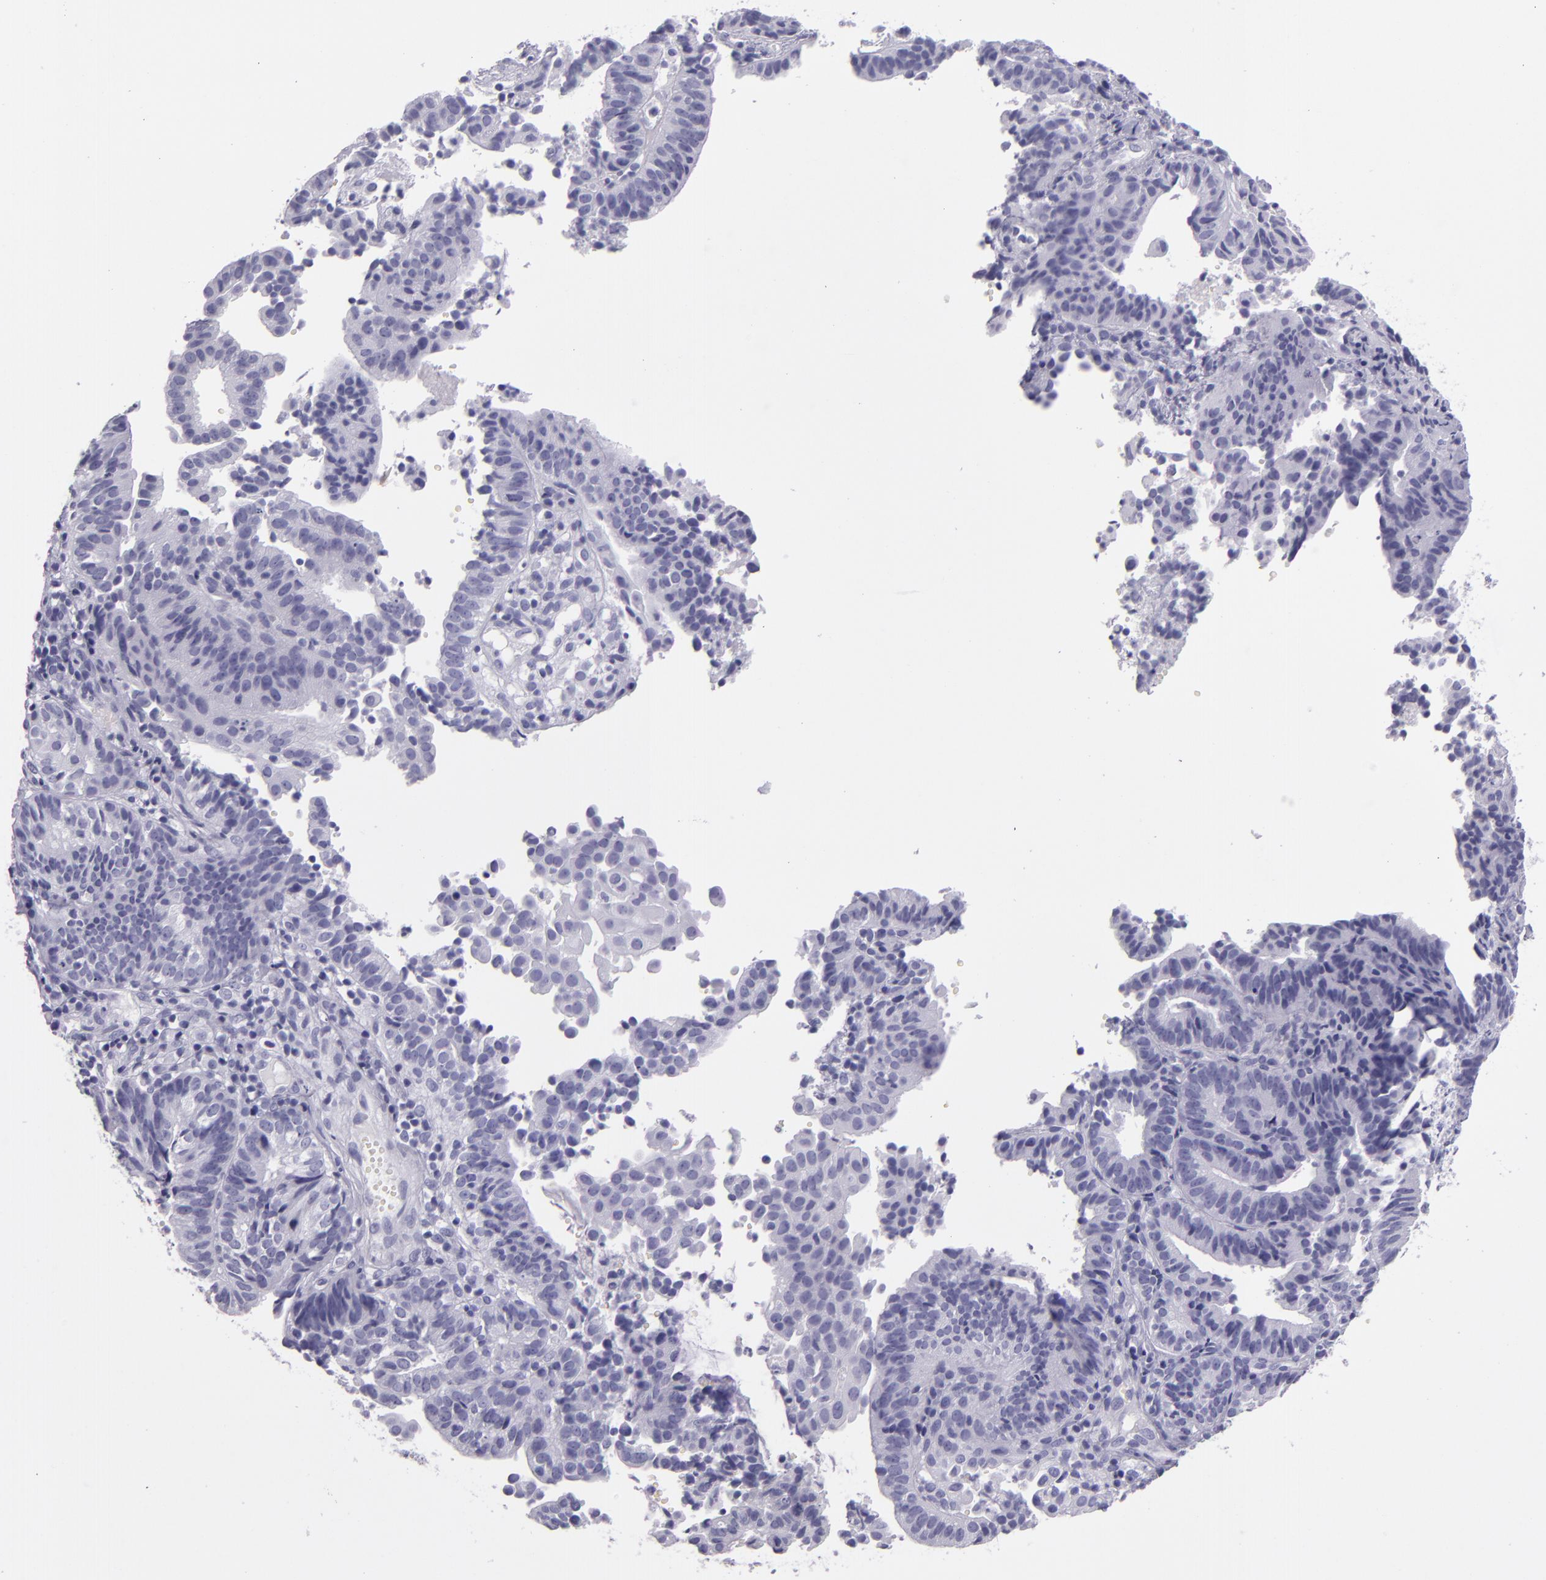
{"staining": {"intensity": "negative", "quantity": "none", "location": "none"}, "tissue": "cervical cancer", "cell_type": "Tumor cells", "image_type": "cancer", "snomed": [{"axis": "morphology", "description": "Adenocarcinoma, NOS"}, {"axis": "topography", "description": "Cervix"}], "caption": "Tumor cells are negative for brown protein staining in cervical adenocarcinoma. (Immunohistochemistry, brightfield microscopy, high magnification).", "gene": "CR2", "patient": {"sex": "female", "age": 60}}